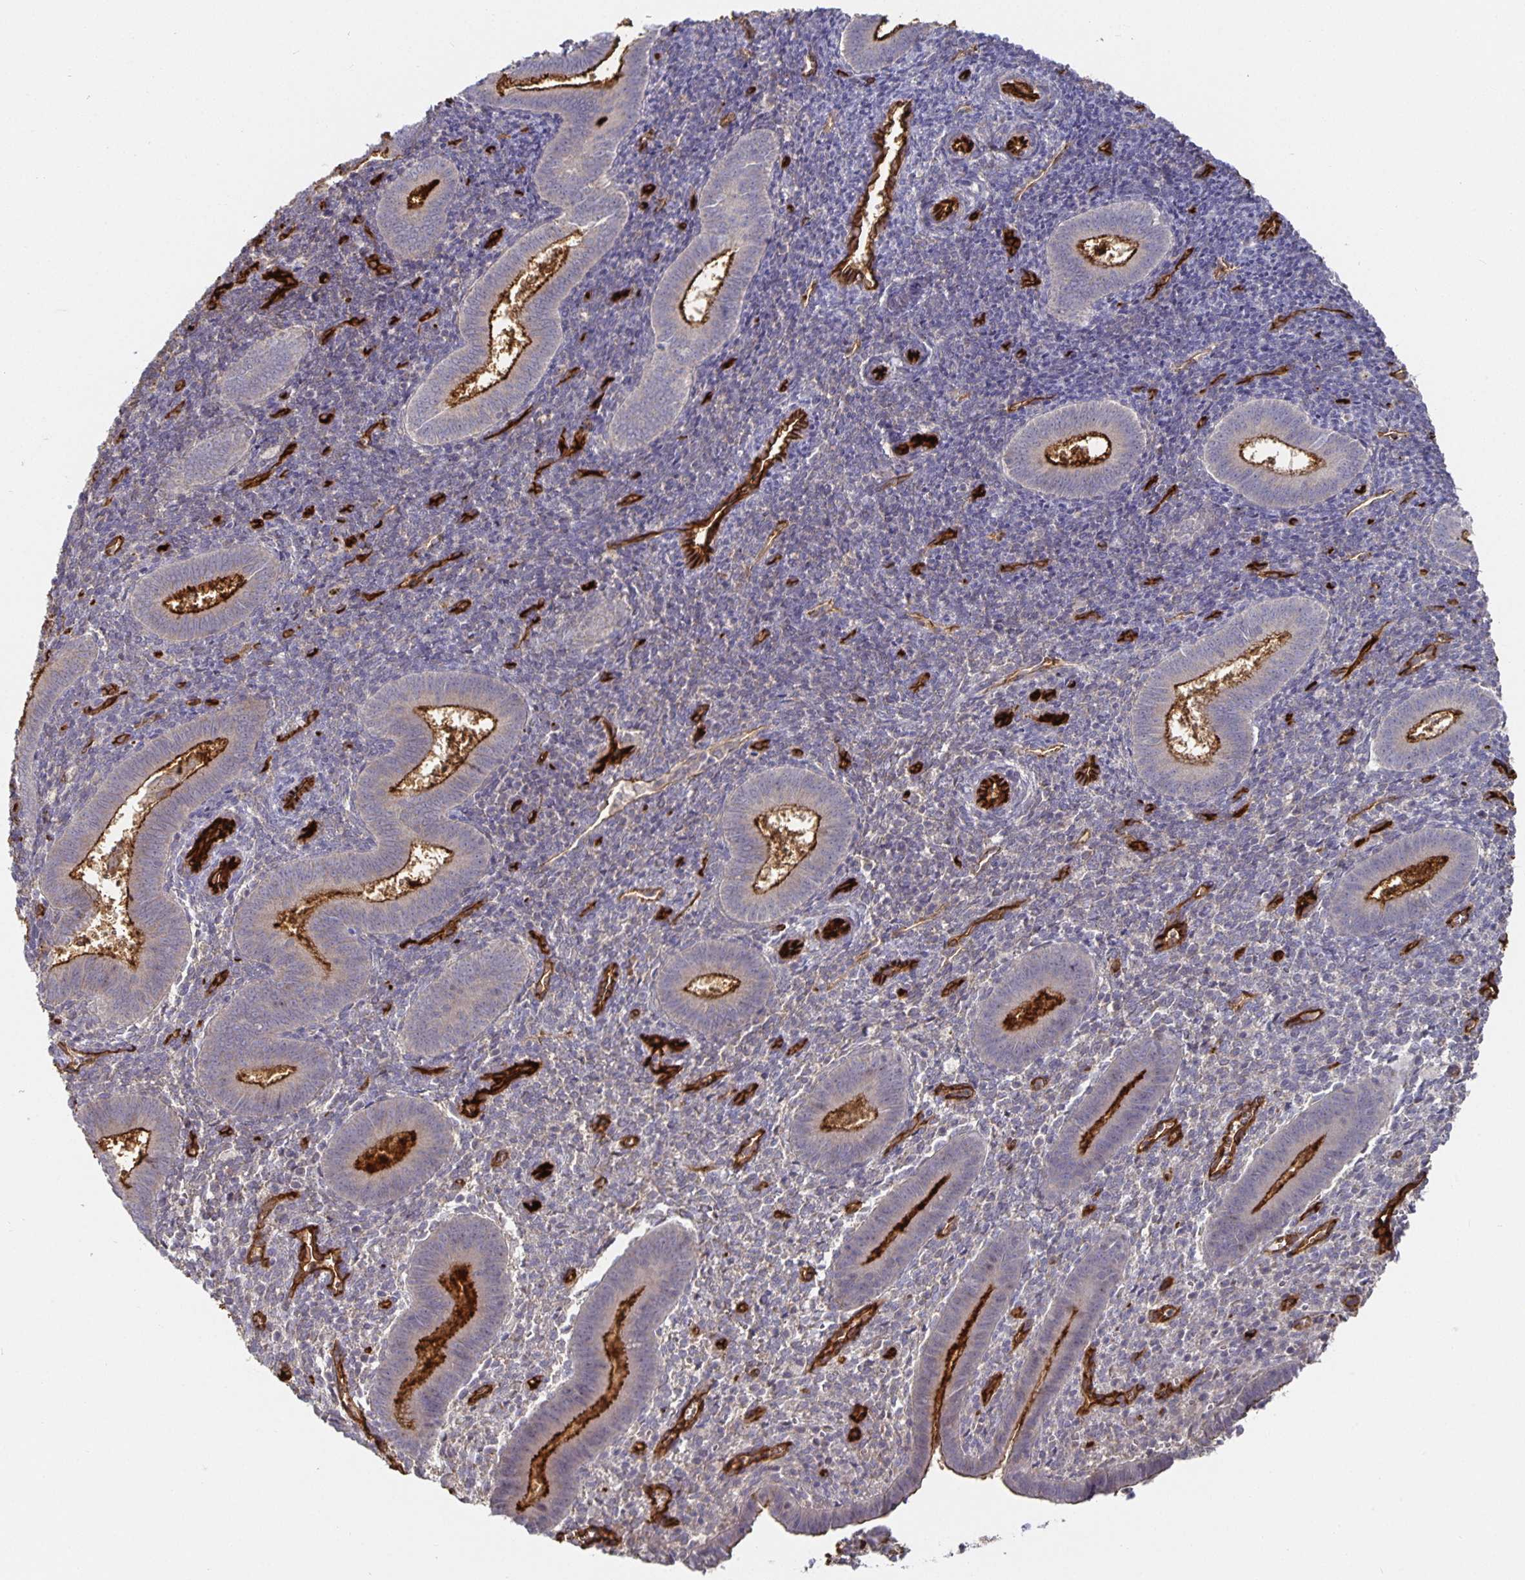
{"staining": {"intensity": "negative", "quantity": "none", "location": "none"}, "tissue": "endometrium", "cell_type": "Cells in endometrial stroma", "image_type": "normal", "snomed": [{"axis": "morphology", "description": "Normal tissue, NOS"}, {"axis": "topography", "description": "Endometrium"}], "caption": "An immunohistochemistry photomicrograph of unremarkable endometrium is shown. There is no staining in cells in endometrial stroma of endometrium.", "gene": "PODXL", "patient": {"sex": "female", "age": 25}}